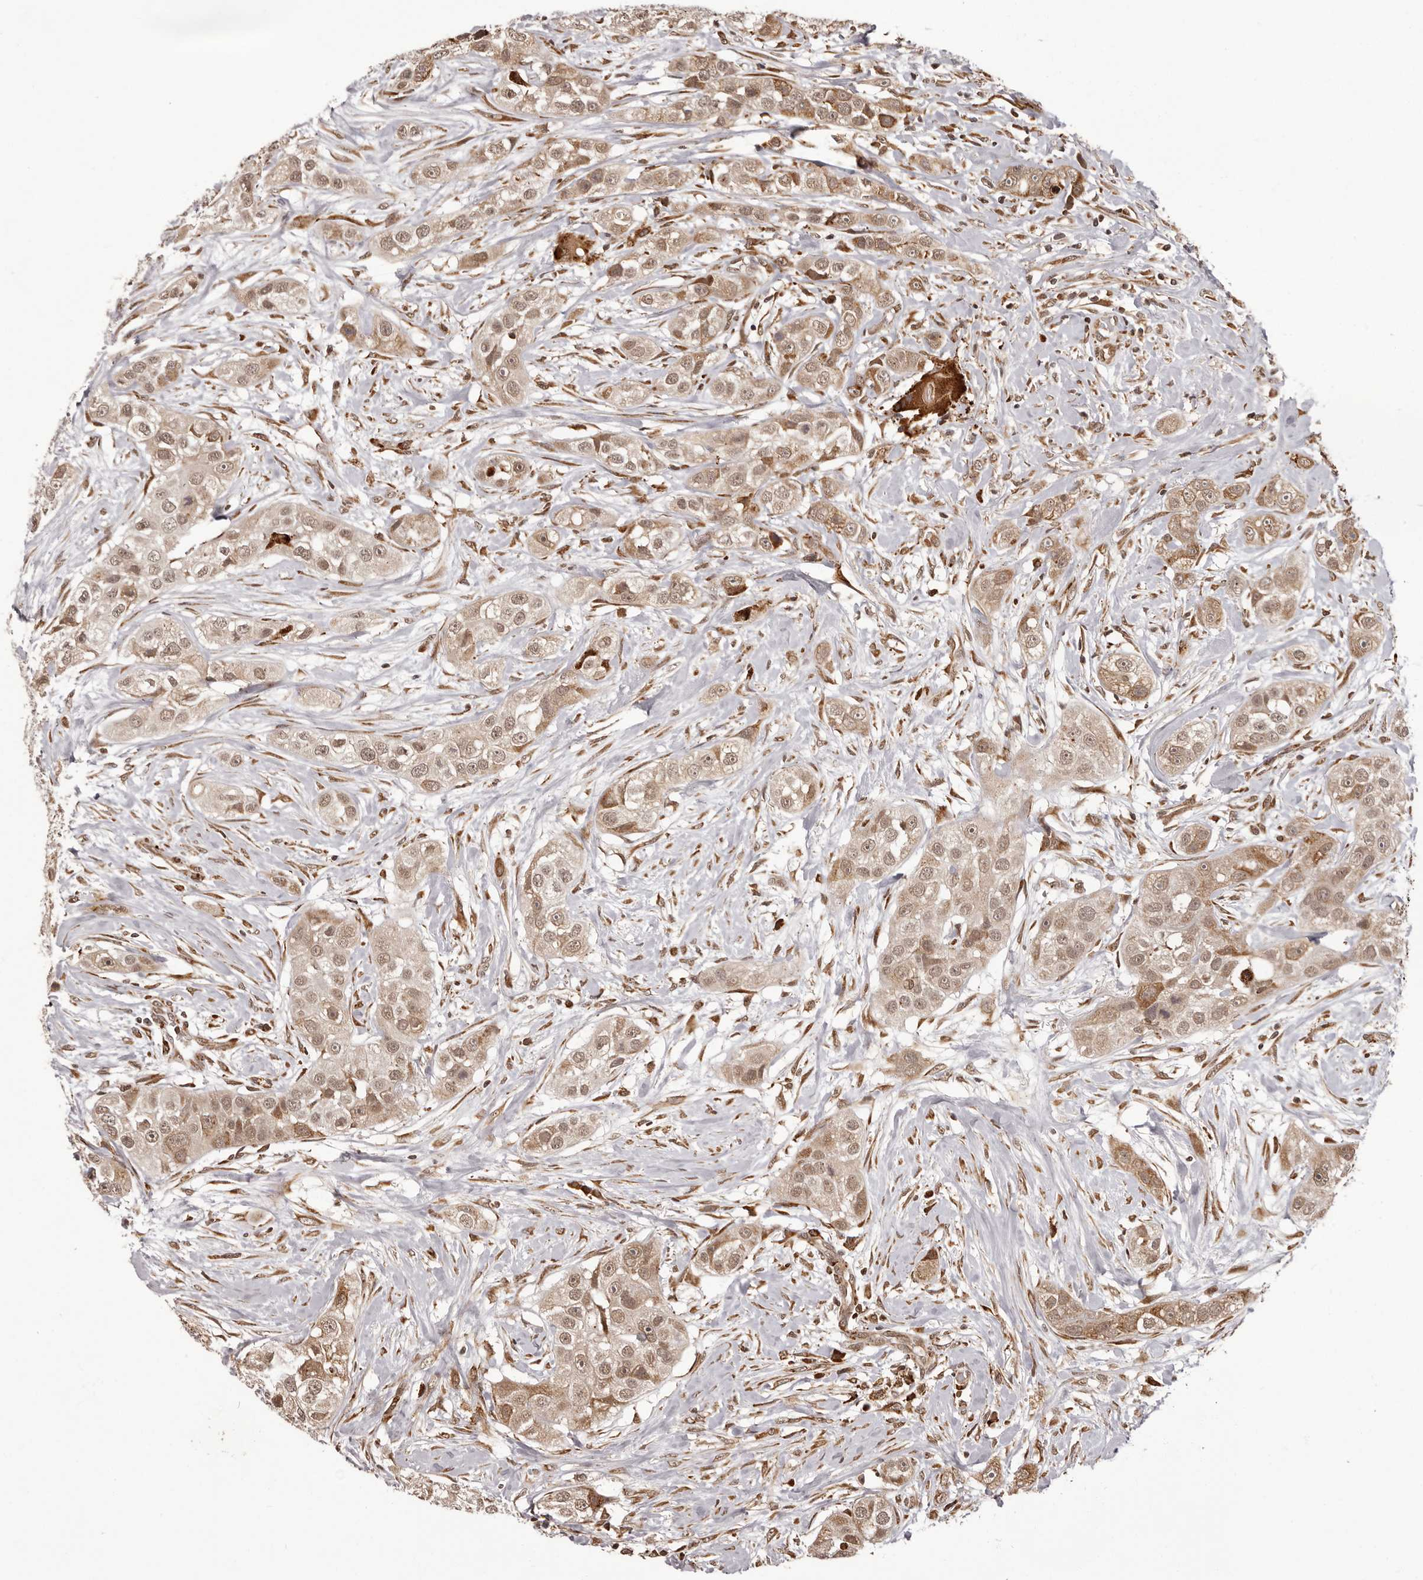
{"staining": {"intensity": "weak", "quantity": ">75%", "location": "nuclear"}, "tissue": "head and neck cancer", "cell_type": "Tumor cells", "image_type": "cancer", "snomed": [{"axis": "morphology", "description": "Normal tissue, NOS"}, {"axis": "morphology", "description": "Squamous cell carcinoma, NOS"}, {"axis": "topography", "description": "Skeletal muscle"}, {"axis": "topography", "description": "Head-Neck"}], "caption": "Weak nuclear expression is identified in about >75% of tumor cells in squamous cell carcinoma (head and neck). Using DAB (3,3'-diaminobenzidine) (brown) and hematoxylin (blue) stains, captured at high magnification using brightfield microscopy.", "gene": "IL32", "patient": {"sex": "male", "age": 51}}